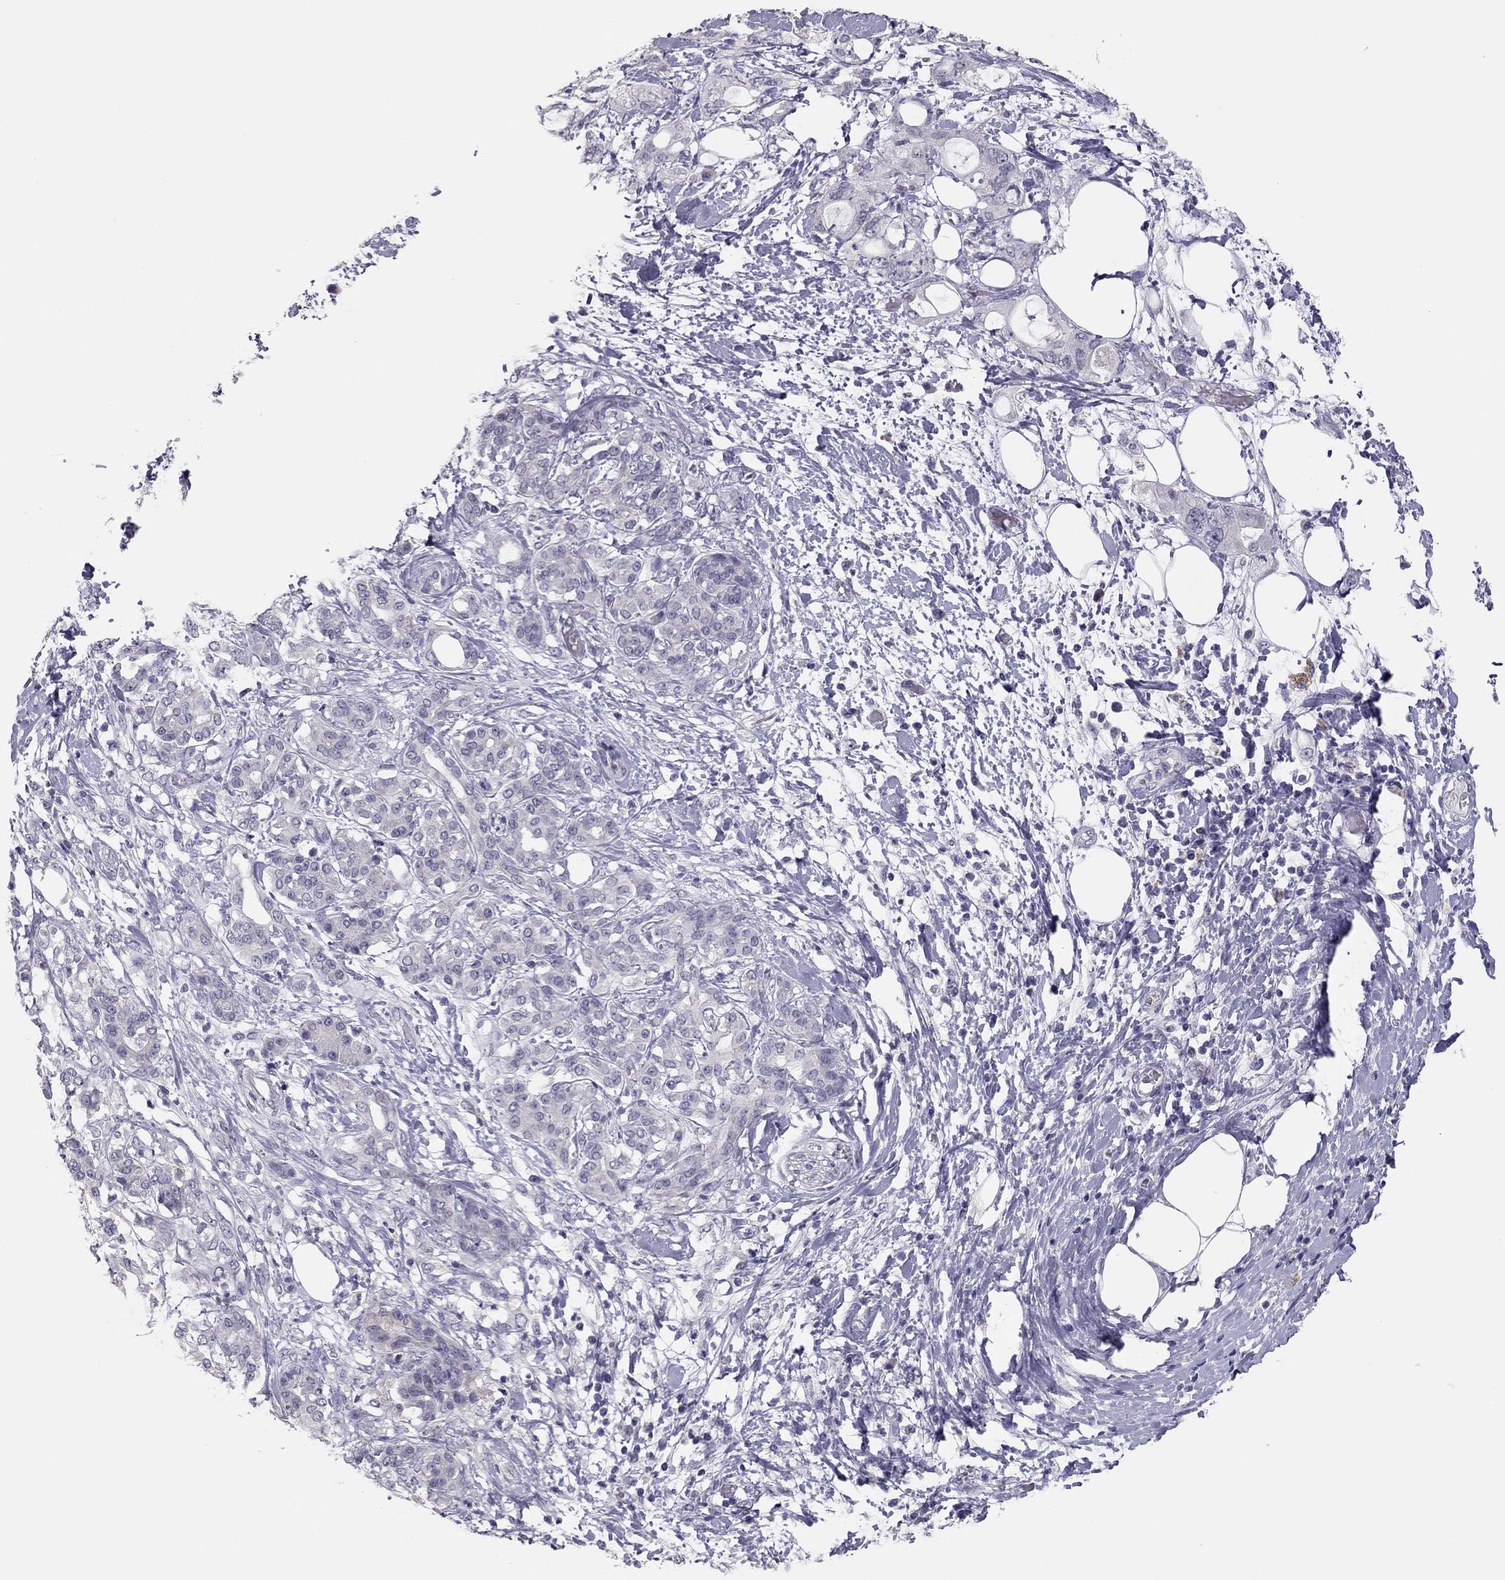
{"staining": {"intensity": "negative", "quantity": "none", "location": "none"}, "tissue": "pancreatic cancer", "cell_type": "Tumor cells", "image_type": "cancer", "snomed": [{"axis": "morphology", "description": "Adenocarcinoma, NOS"}, {"axis": "topography", "description": "Pancreas"}], "caption": "IHC photomicrograph of neoplastic tissue: pancreatic cancer stained with DAB (3,3'-diaminobenzidine) displays no significant protein staining in tumor cells.", "gene": "ADORA2A", "patient": {"sex": "female", "age": 56}}